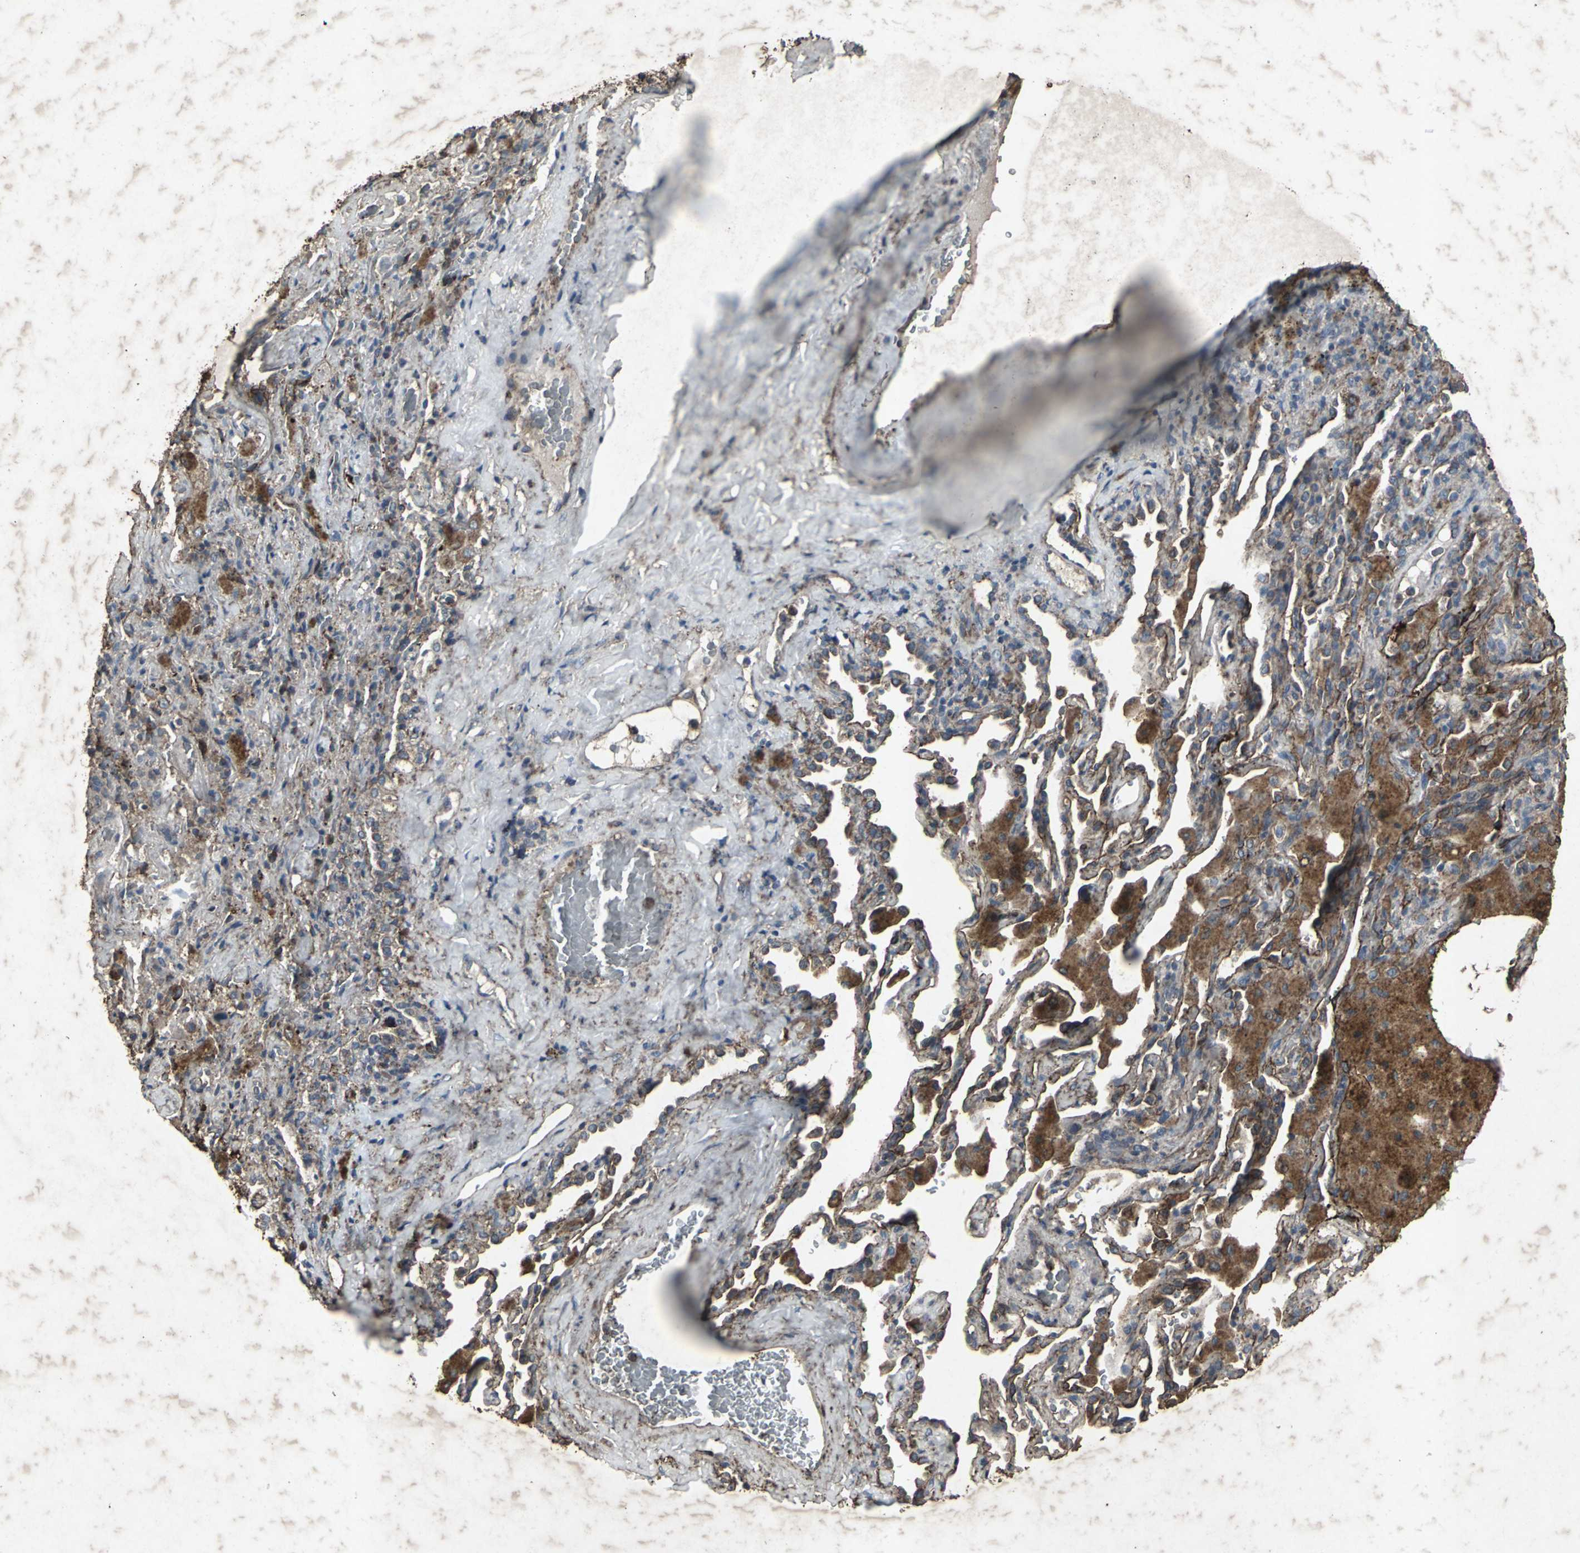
{"staining": {"intensity": "moderate", "quantity": ">75%", "location": "cytoplasmic/membranous"}, "tissue": "lung cancer", "cell_type": "Tumor cells", "image_type": "cancer", "snomed": [{"axis": "morphology", "description": "Squamous cell carcinoma, NOS"}, {"axis": "topography", "description": "Lung"}], "caption": "Protein analysis of squamous cell carcinoma (lung) tissue displays moderate cytoplasmic/membranous positivity in approximately >75% of tumor cells.", "gene": "CCR9", "patient": {"sex": "male", "age": 54}}